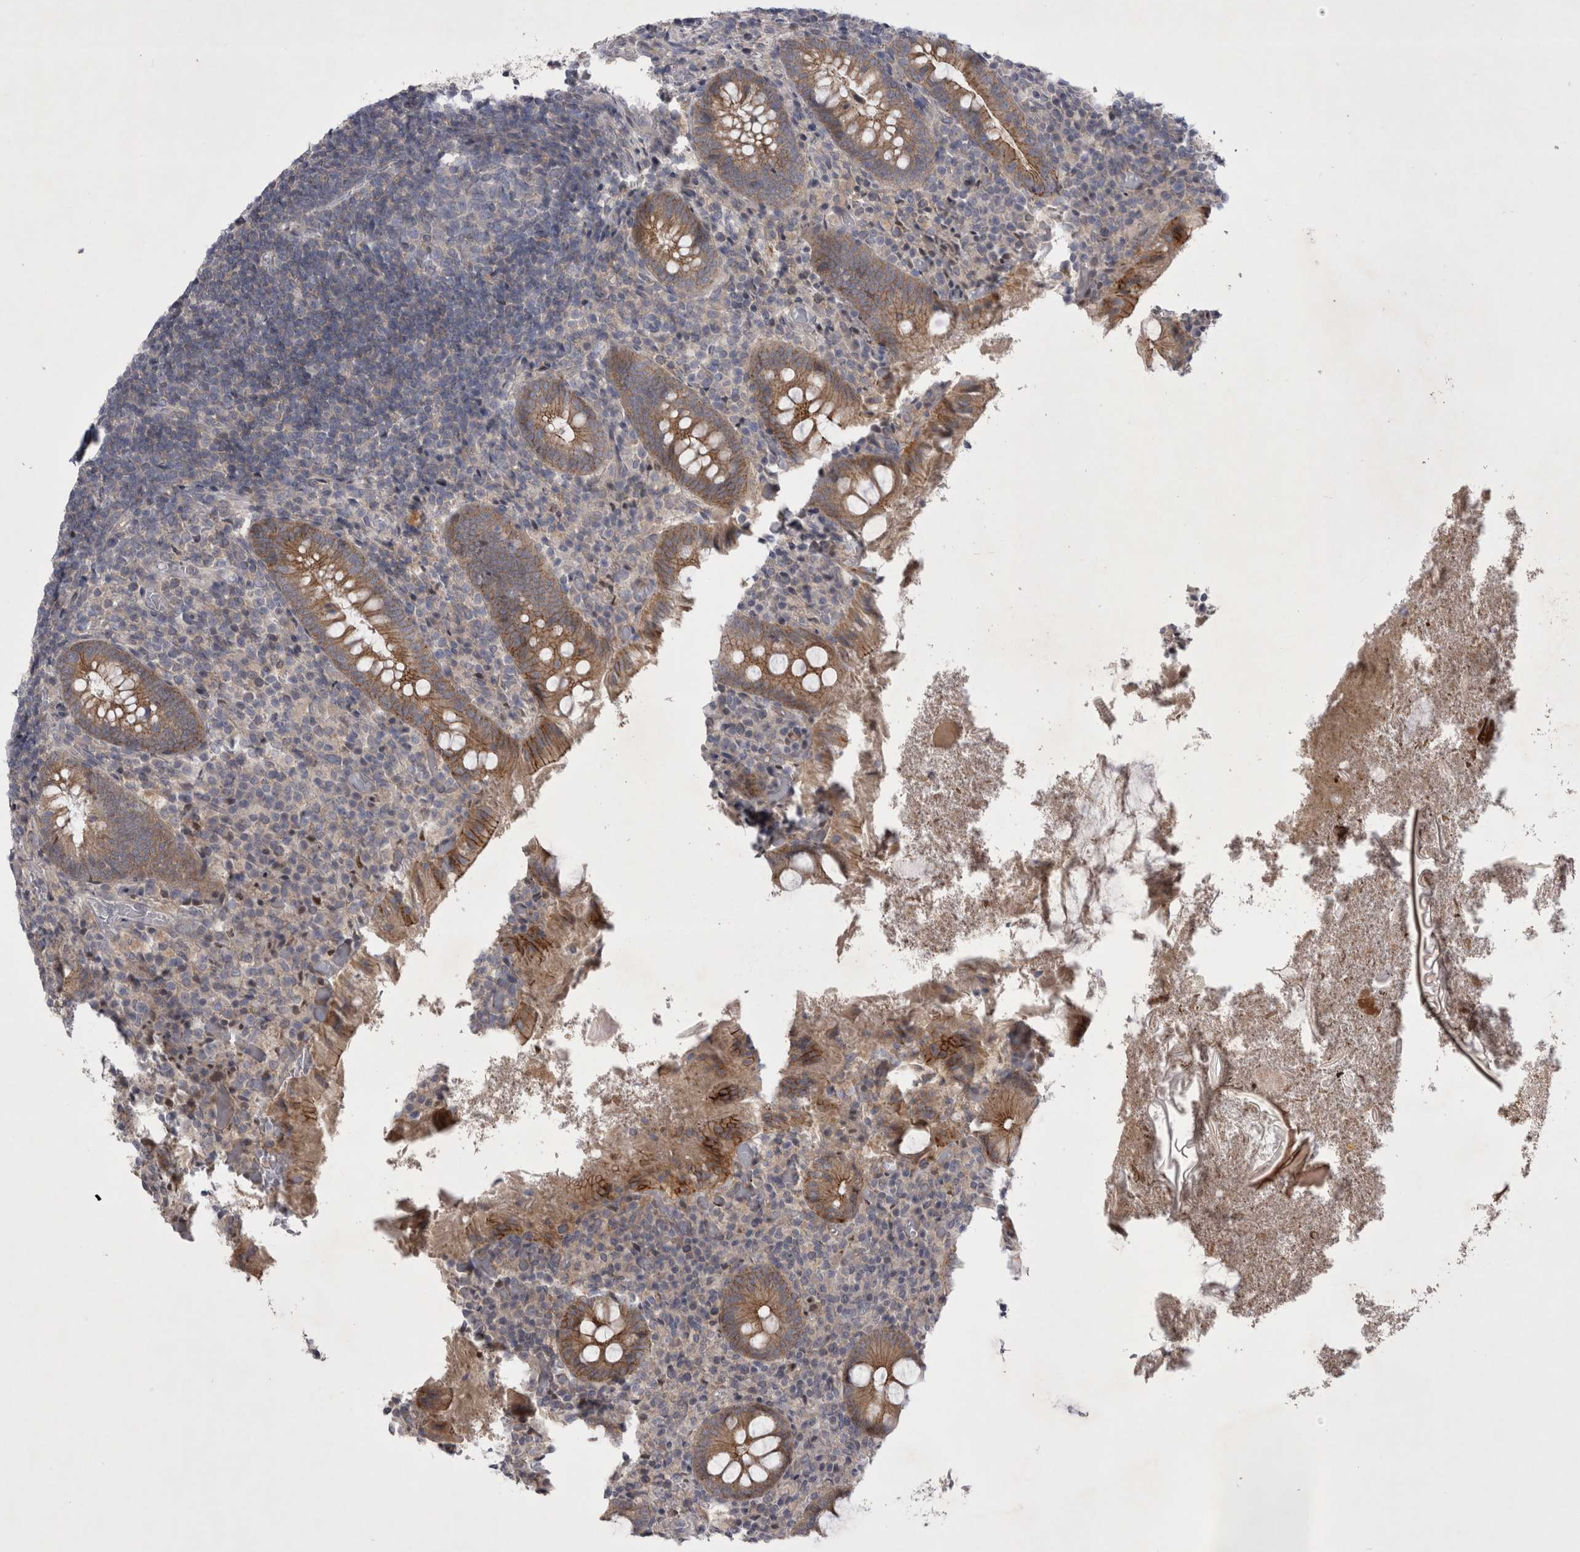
{"staining": {"intensity": "moderate", "quantity": ">75%", "location": "cytoplasmic/membranous"}, "tissue": "appendix", "cell_type": "Glandular cells", "image_type": "normal", "snomed": [{"axis": "morphology", "description": "Normal tissue, NOS"}, {"axis": "topography", "description": "Appendix"}], "caption": "The histopathology image shows staining of unremarkable appendix, revealing moderate cytoplasmic/membranous protein staining (brown color) within glandular cells. The staining was performed using DAB to visualize the protein expression in brown, while the nuclei were stained in blue with hematoxylin (Magnification: 20x).", "gene": "NENF", "patient": {"sex": "female", "age": 17}}